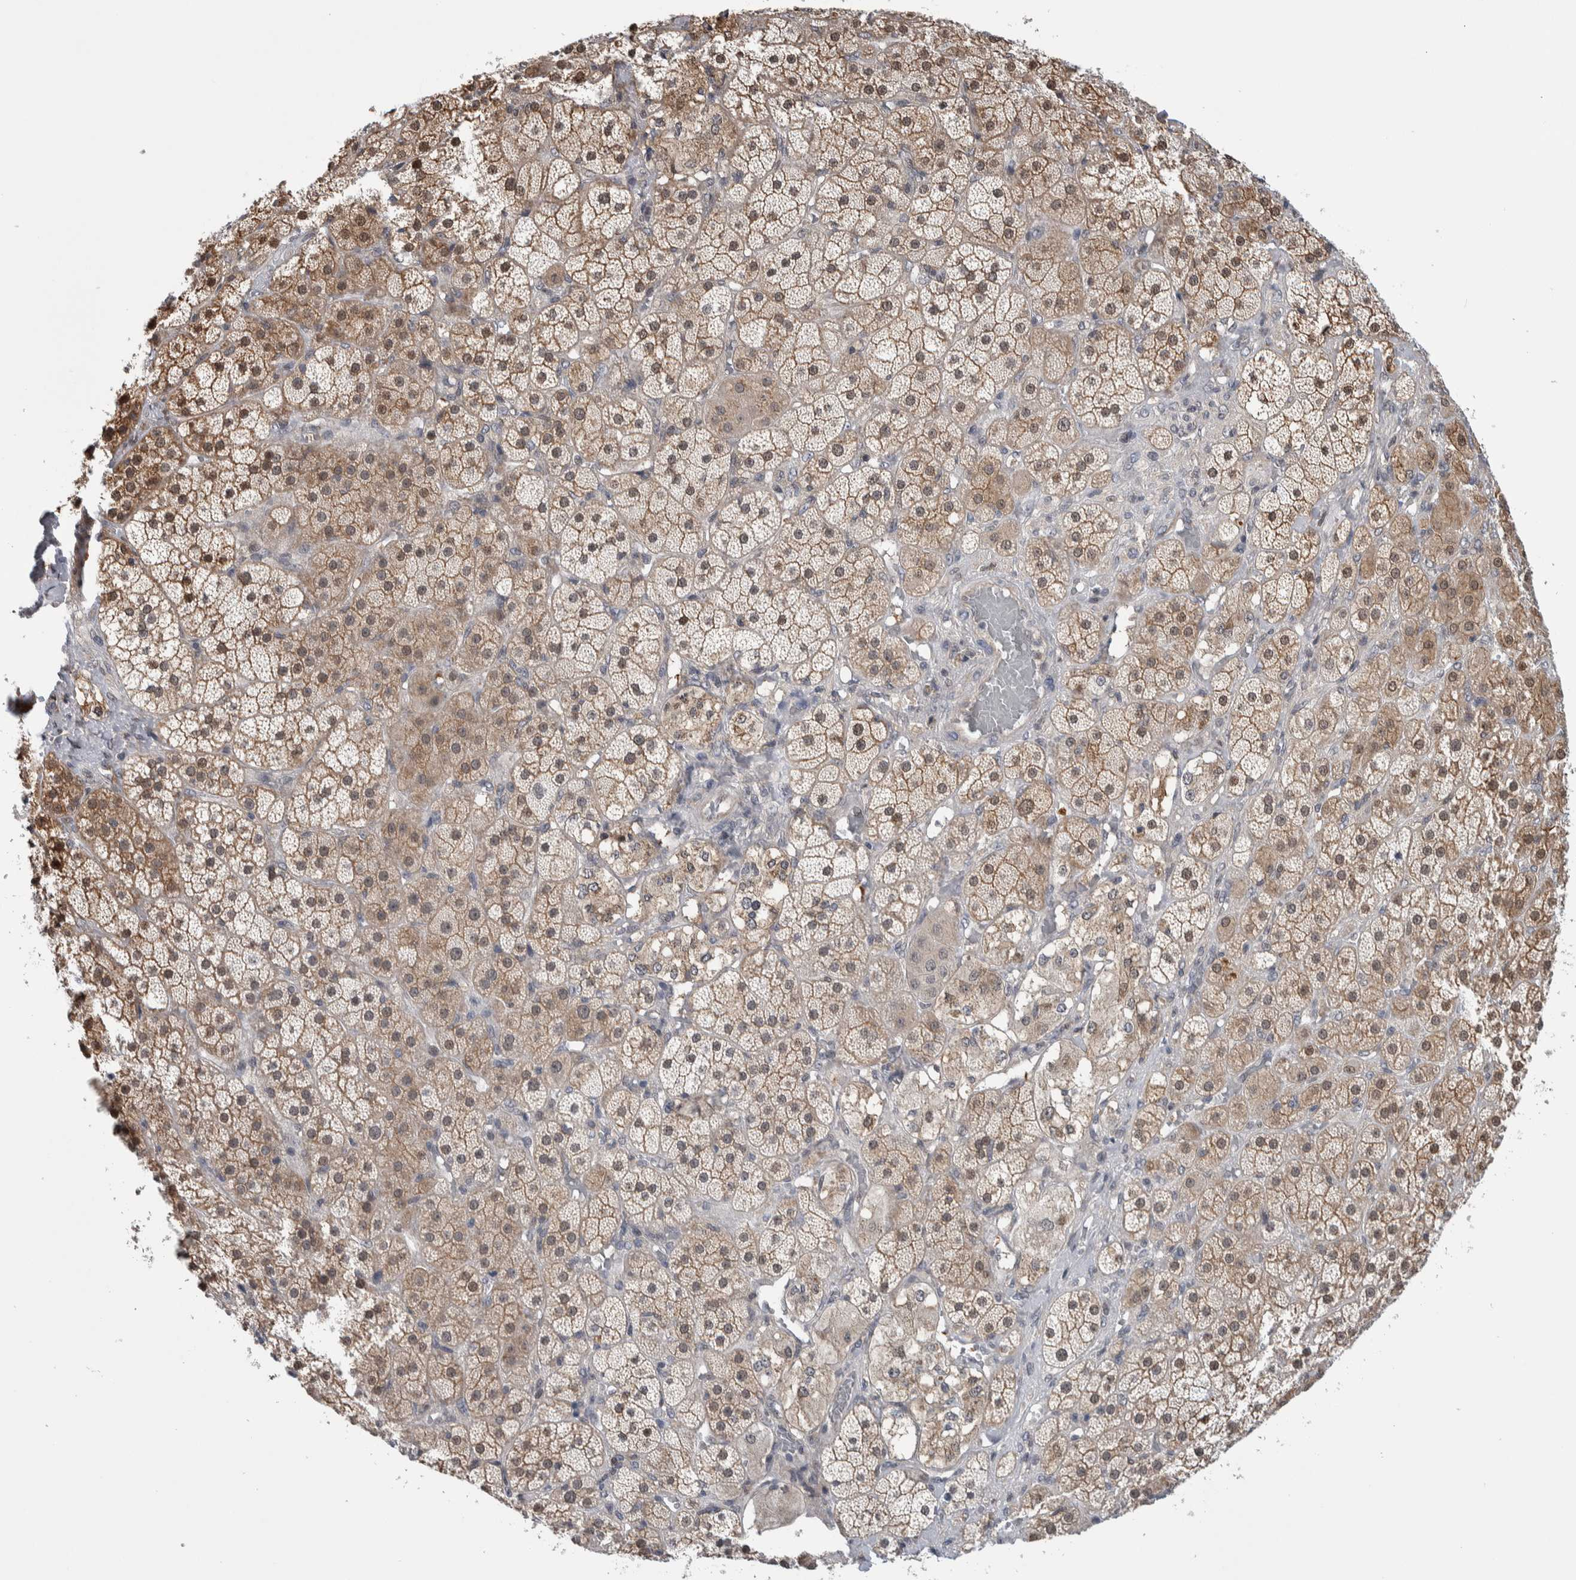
{"staining": {"intensity": "moderate", "quantity": ">75%", "location": "cytoplasmic/membranous,nuclear"}, "tissue": "adrenal gland", "cell_type": "Glandular cells", "image_type": "normal", "snomed": [{"axis": "morphology", "description": "Normal tissue, NOS"}, {"axis": "topography", "description": "Adrenal gland"}], "caption": "DAB immunohistochemical staining of normal adrenal gland shows moderate cytoplasmic/membranous,nuclear protein positivity in approximately >75% of glandular cells.", "gene": "PTPA", "patient": {"sex": "male", "age": 57}}